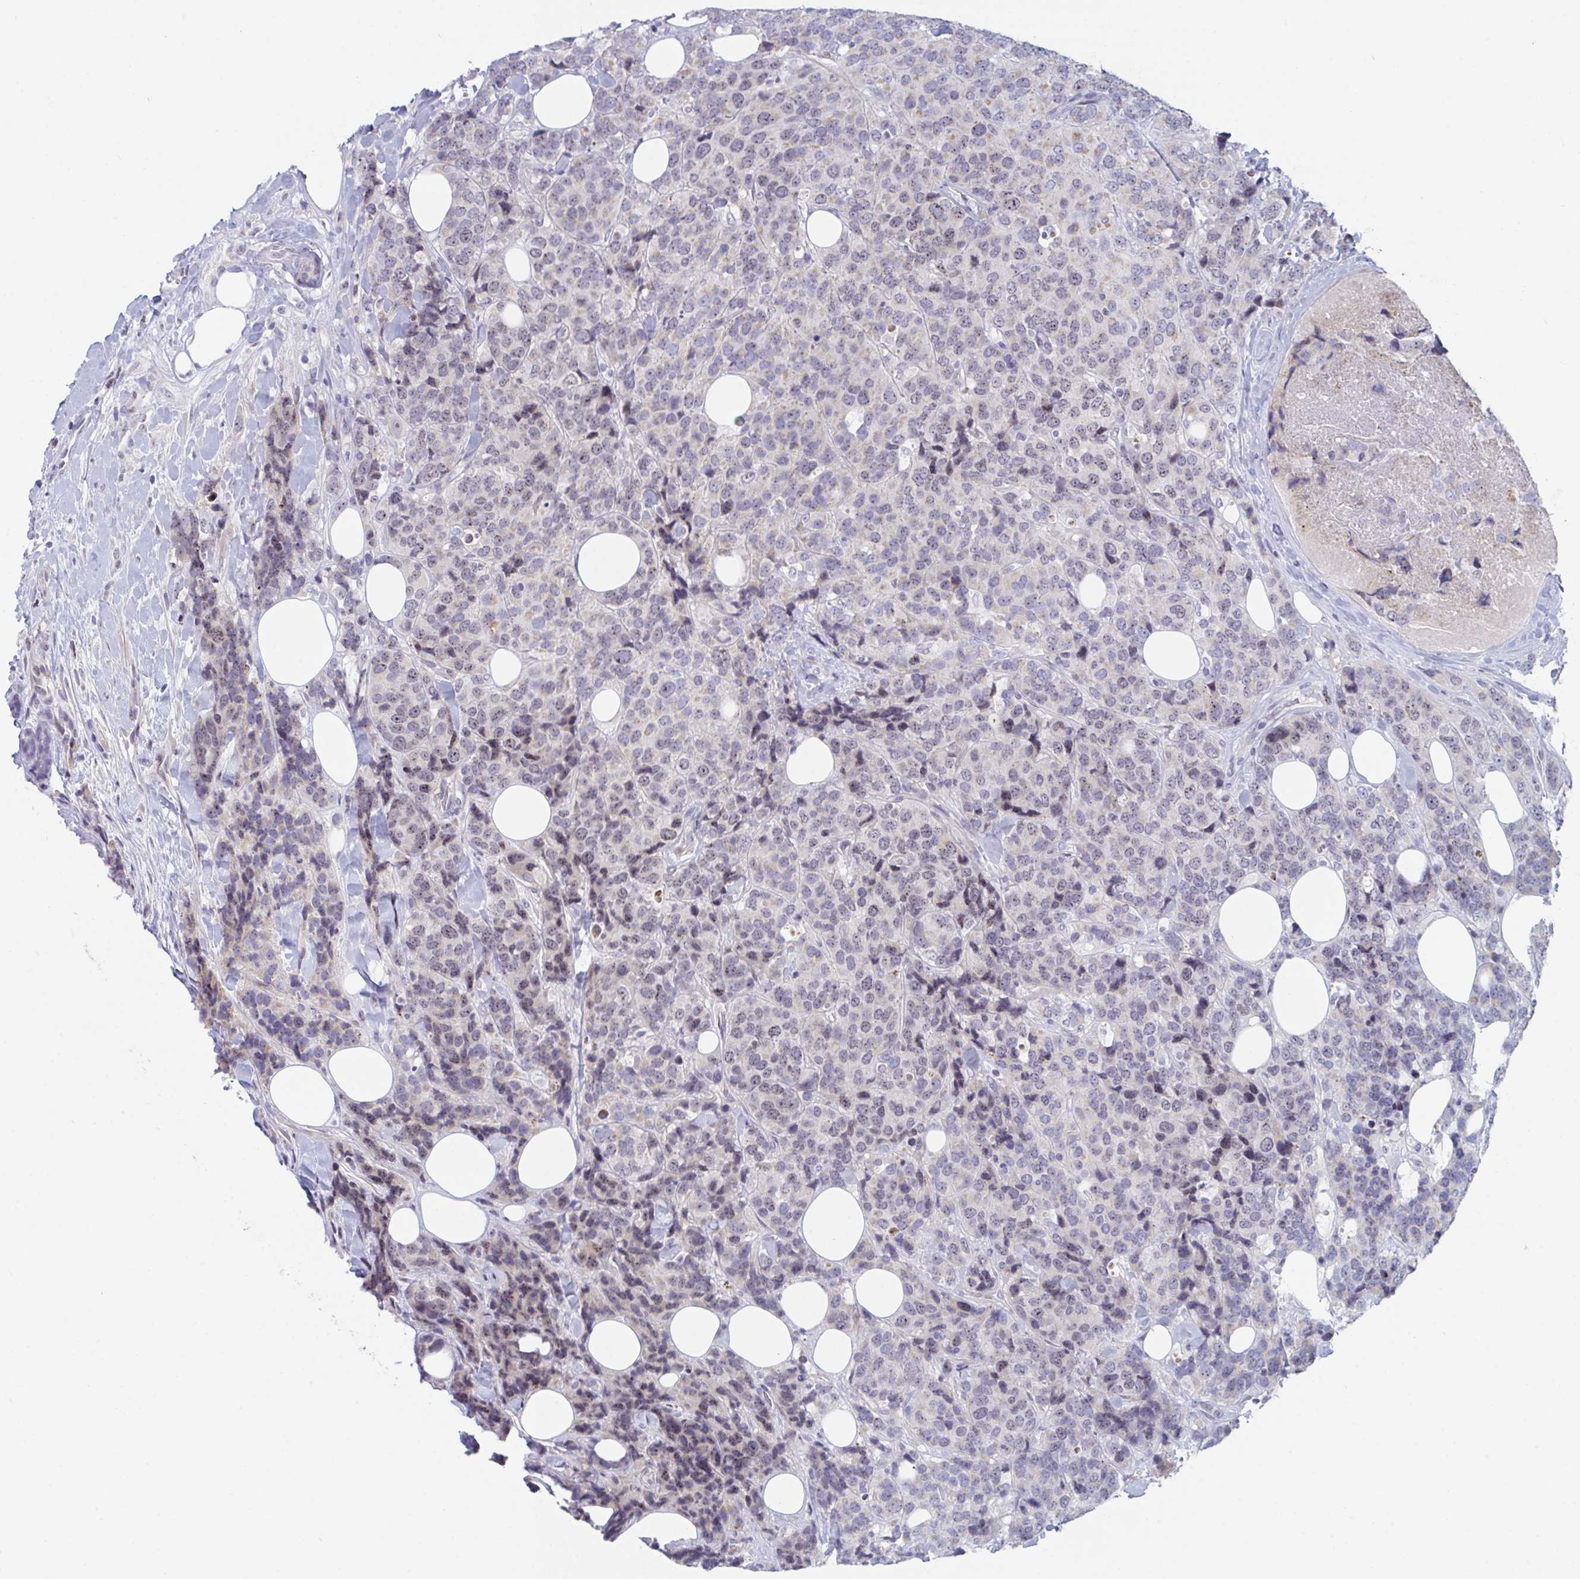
{"staining": {"intensity": "weak", "quantity": "<25%", "location": "cytoplasmic/membranous,nuclear"}, "tissue": "breast cancer", "cell_type": "Tumor cells", "image_type": "cancer", "snomed": [{"axis": "morphology", "description": "Lobular carcinoma"}, {"axis": "topography", "description": "Breast"}], "caption": "This is an immunohistochemistry (IHC) micrograph of lobular carcinoma (breast). There is no staining in tumor cells.", "gene": "CENPT", "patient": {"sex": "female", "age": 59}}